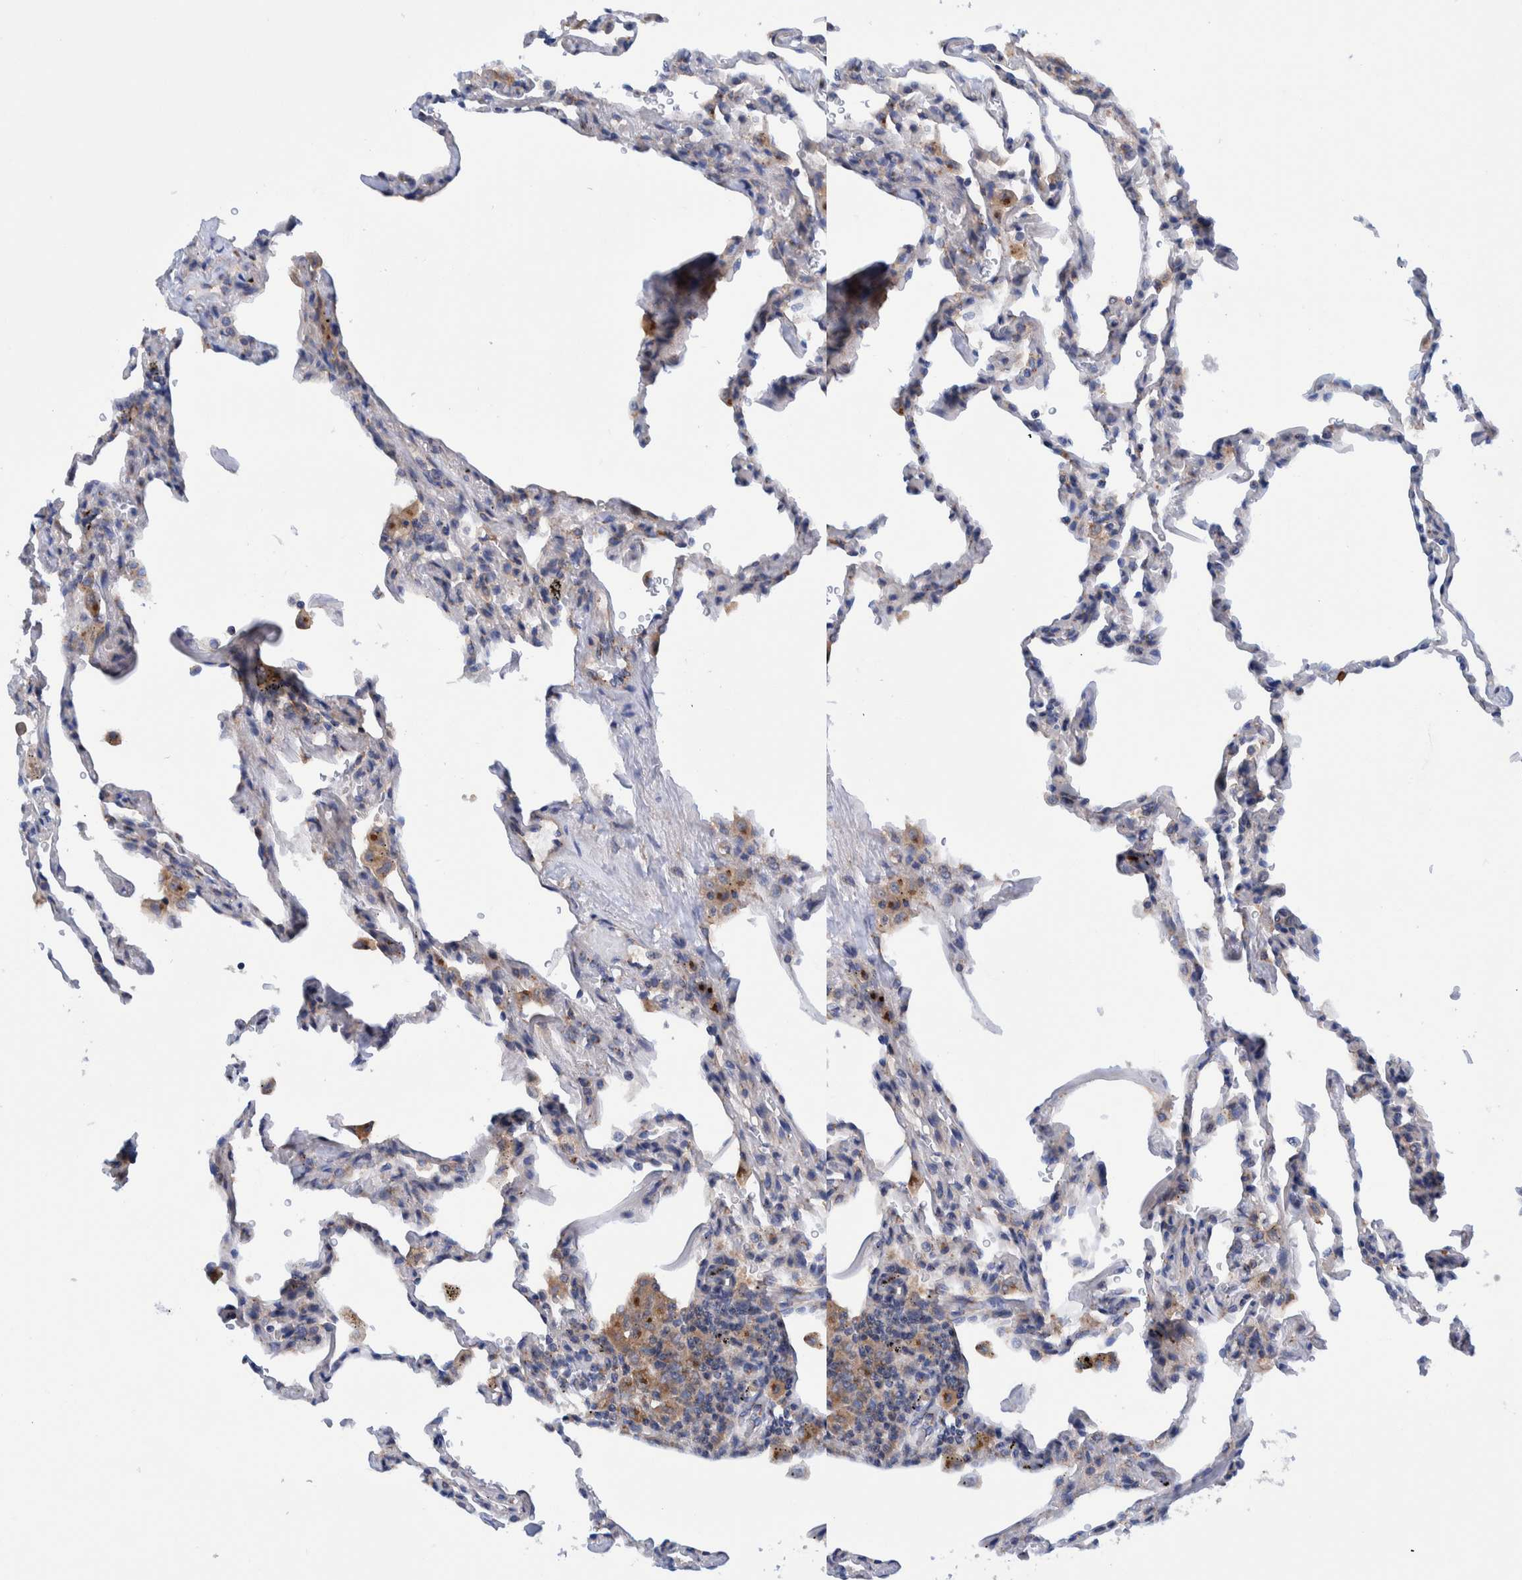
{"staining": {"intensity": "negative", "quantity": "none", "location": "none"}, "tissue": "lung", "cell_type": "Alveolar cells", "image_type": "normal", "snomed": [{"axis": "morphology", "description": "Normal tissue, NOS"}, {"axis": "topography", "description": "Lung"}], "caption": "Immunohistochemistry micrograph of benign lung: lung stained with DAB (3,3'-diaminobenzidine) exhibits no significant protein expression in alveolar cells.", "gene": "TRIM58", "patient": {"sex": "male", "age": 59}}